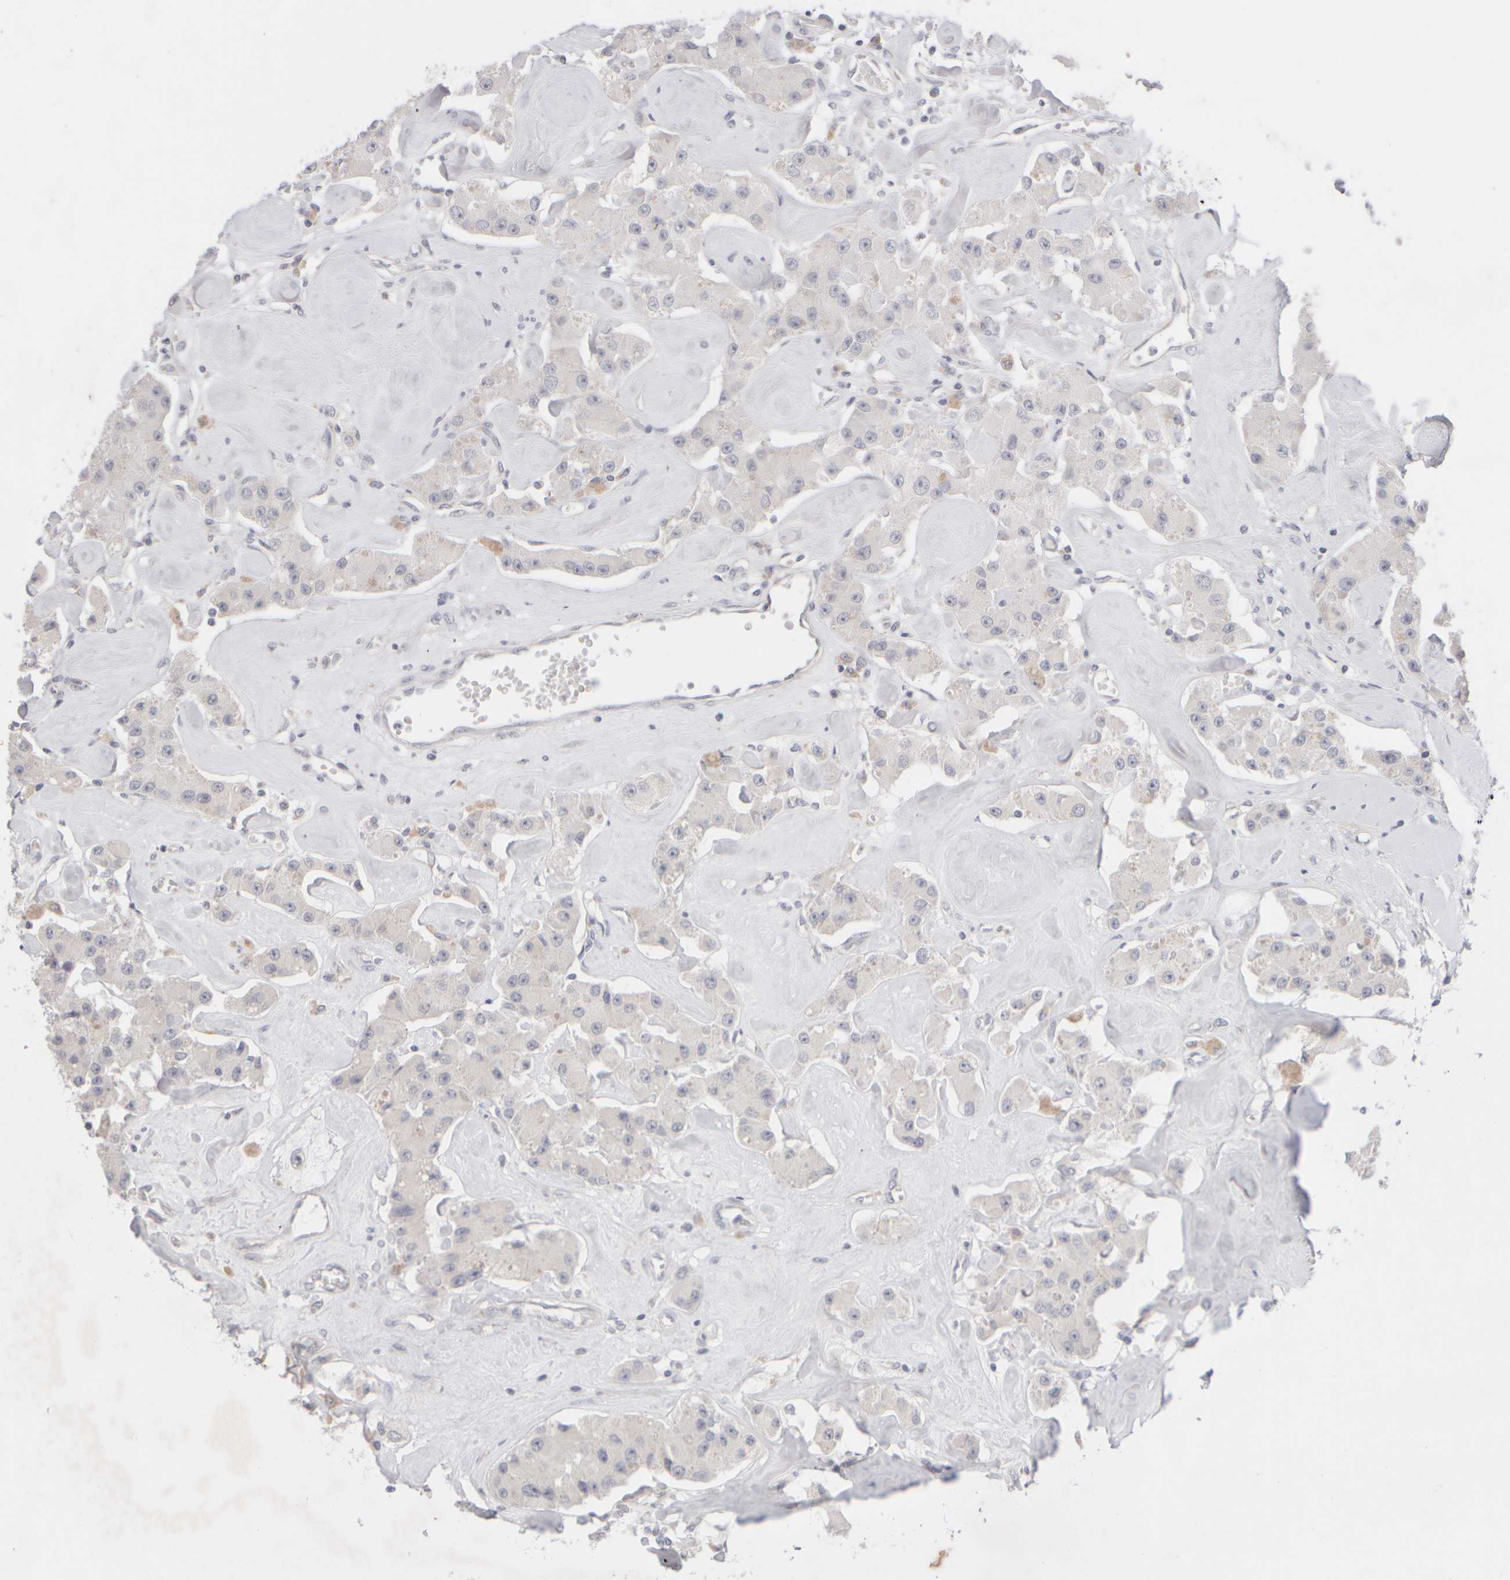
{"staining": {"intensity": "negative", "quantity": "none", "location": "none"}, "tissue": "carcinoid", "cell_type": "Tumor cells", "image_type": "cancer", "snomed": [{"axis": "morphology", "description": "Carcinoid, malignant, NOS"}, {"axis": "topography", "description": "Pancreas"}], "caption": "The immunohistochemistry (IHC) image has no significant positivity in tumor cells of carcinoid tissue.", "gene": "ZNF112", "patient": {"sex": "male", "age": 41}}